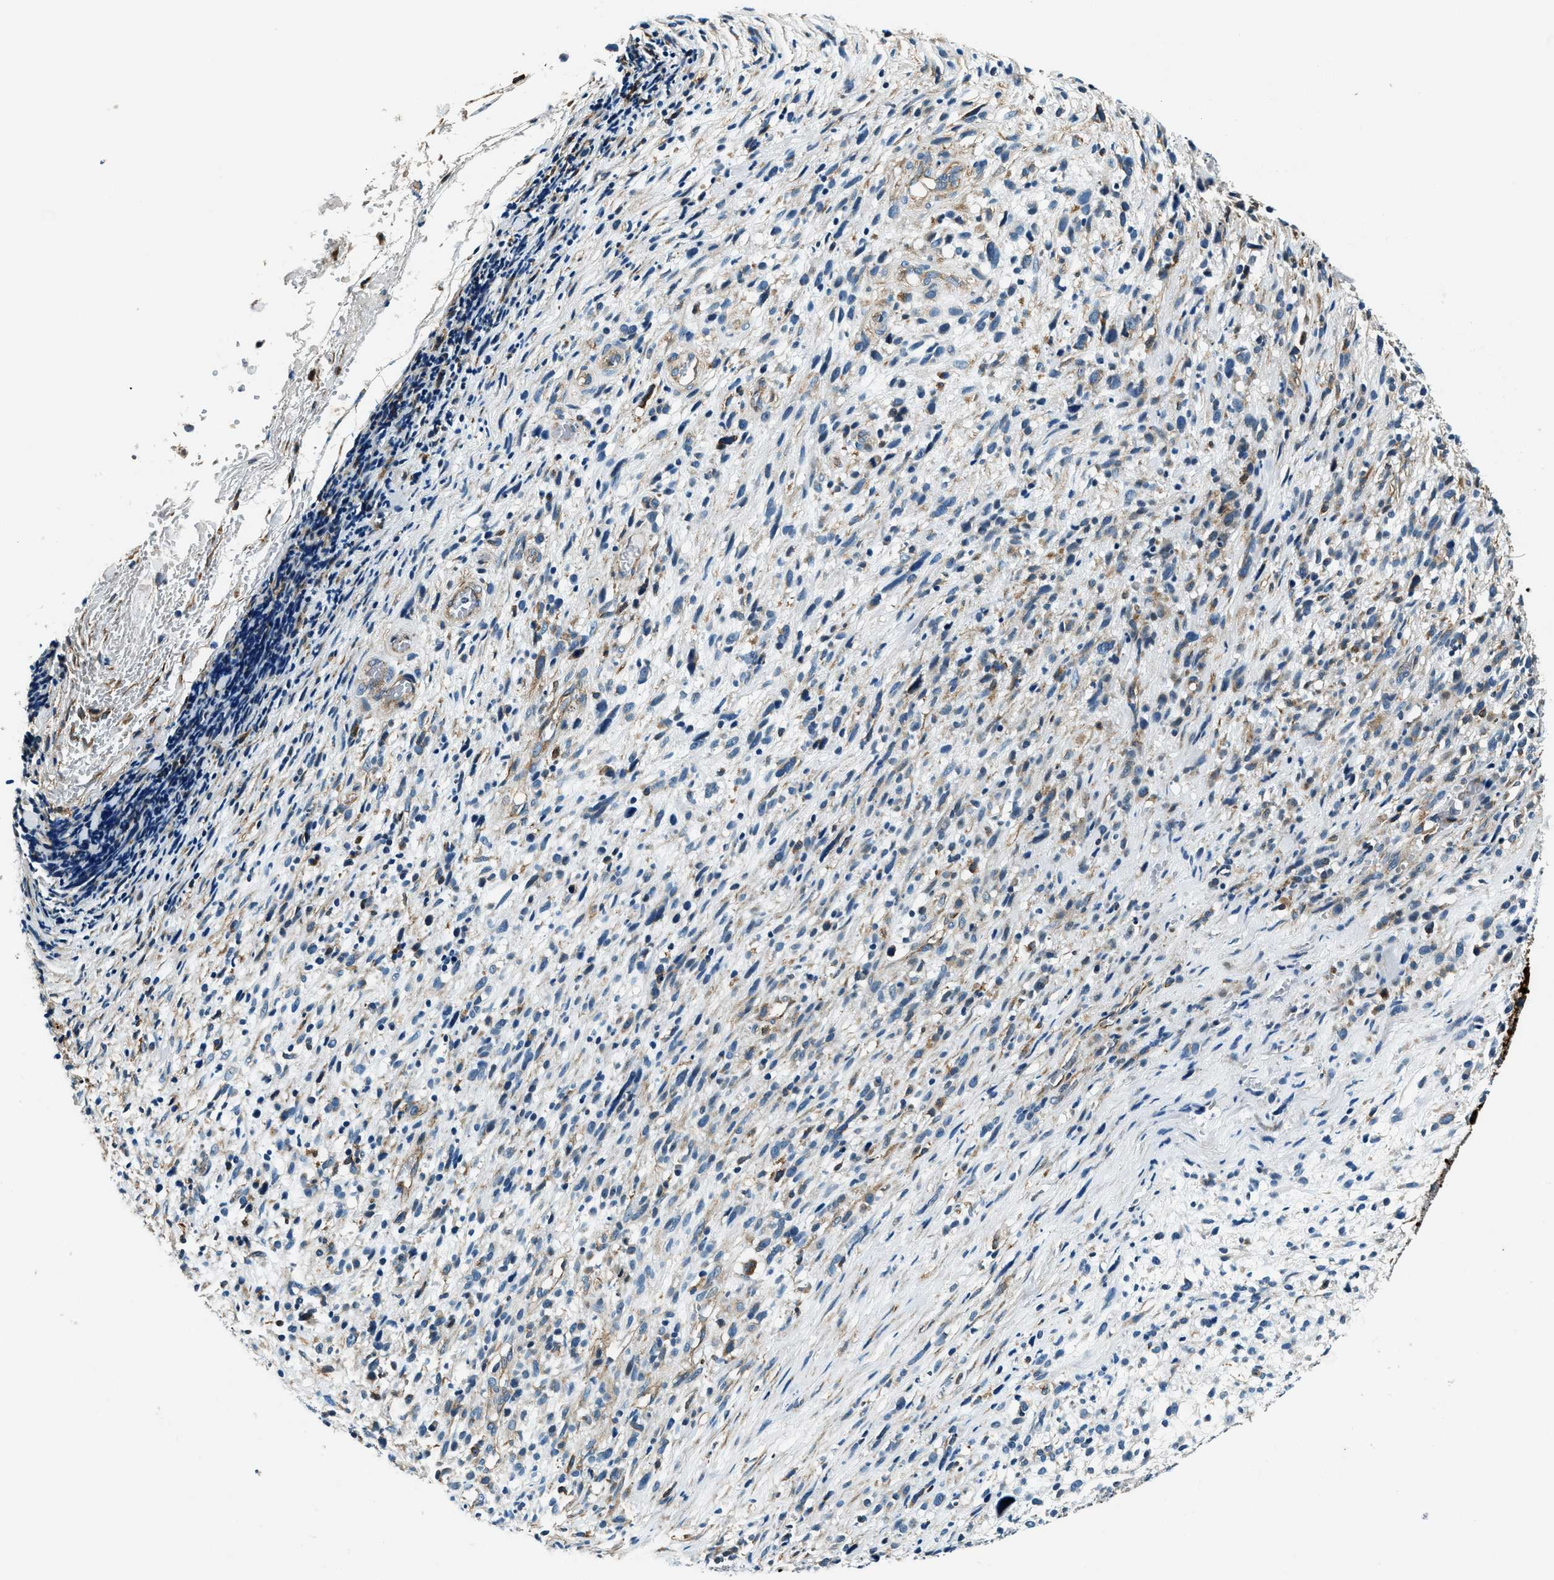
{"staining": {"intensity": "moderate", "quantity": "<25%", "location": "cytoplasmic/membranous"}, "tissue": "melanoma", "cell_type": "Tumor cells", "image_type": "cancer", "snomed": [{"axis": "morphology", "description": "Malignant melanoma, NOS"}, {"axis": "topography", "description": "Skin"}], "caption": "Immunohistochemical staining of melanoma displays low levels of moderate cytoplasmic/membranous protein expression in approximately <25% of tumor cells.", "gene": "C2orf66", "patient": {"sex": "female", "age": 55}}